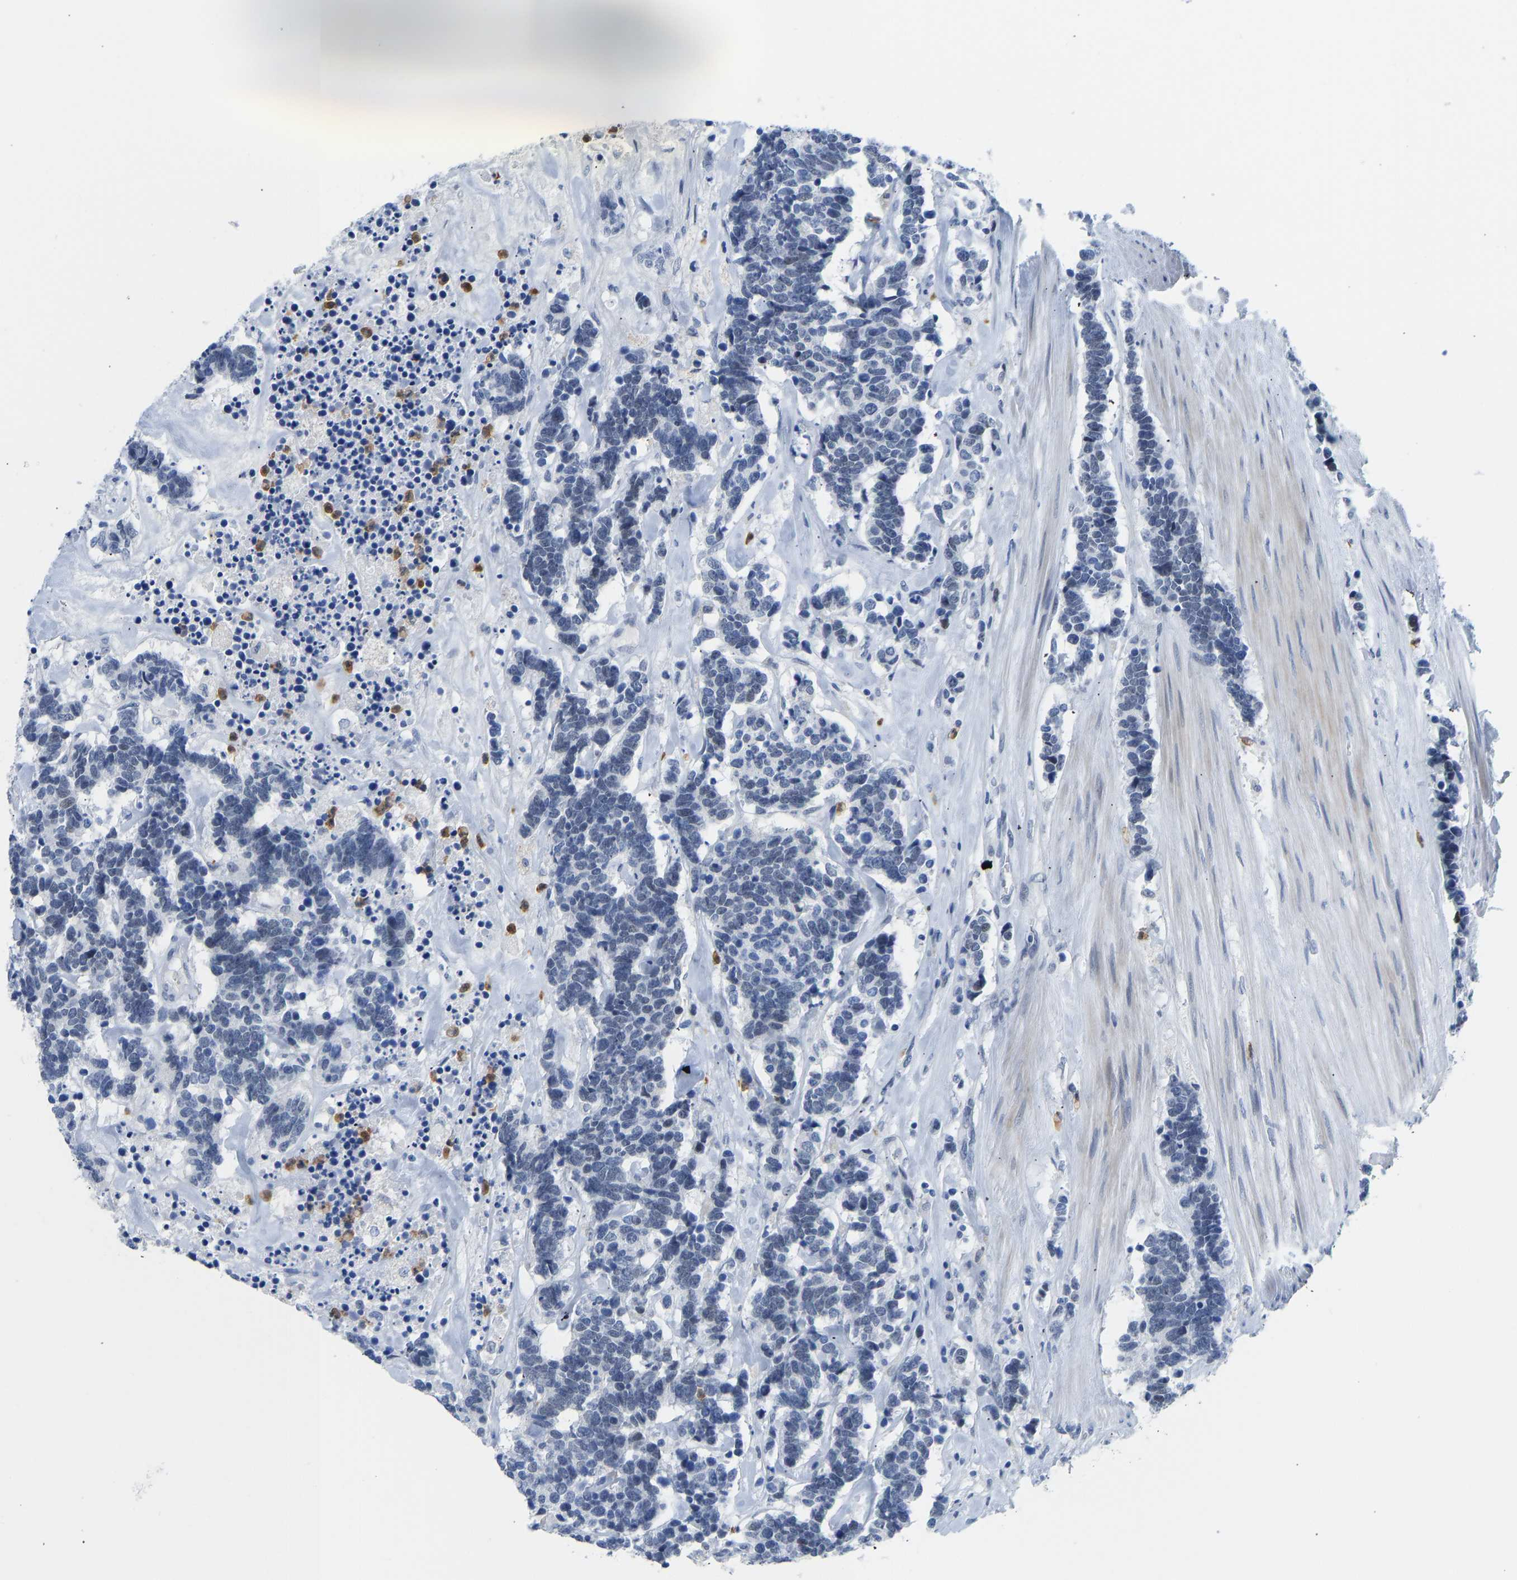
{"staining": {"intensity": "negative", "quantity": "none", "location": "none"}, "tissue": "carcinoid", "cell_type": "Tumor cells", "image_type": "cancer", "snomed": [{"axis": "morphology", "description": "Carcinoma, NOS"}, {"axis": "morphology", "description": "Carcinoid, malignant, NOS"}, {"axis": "topography", "description": "Urinary bladder"}], "caption": "Micrograph shows no significant protein positivity in tumor cells of carcinoid.", "gene": "TXNDC2", "patient": {"sex": "male", "age": 57}}